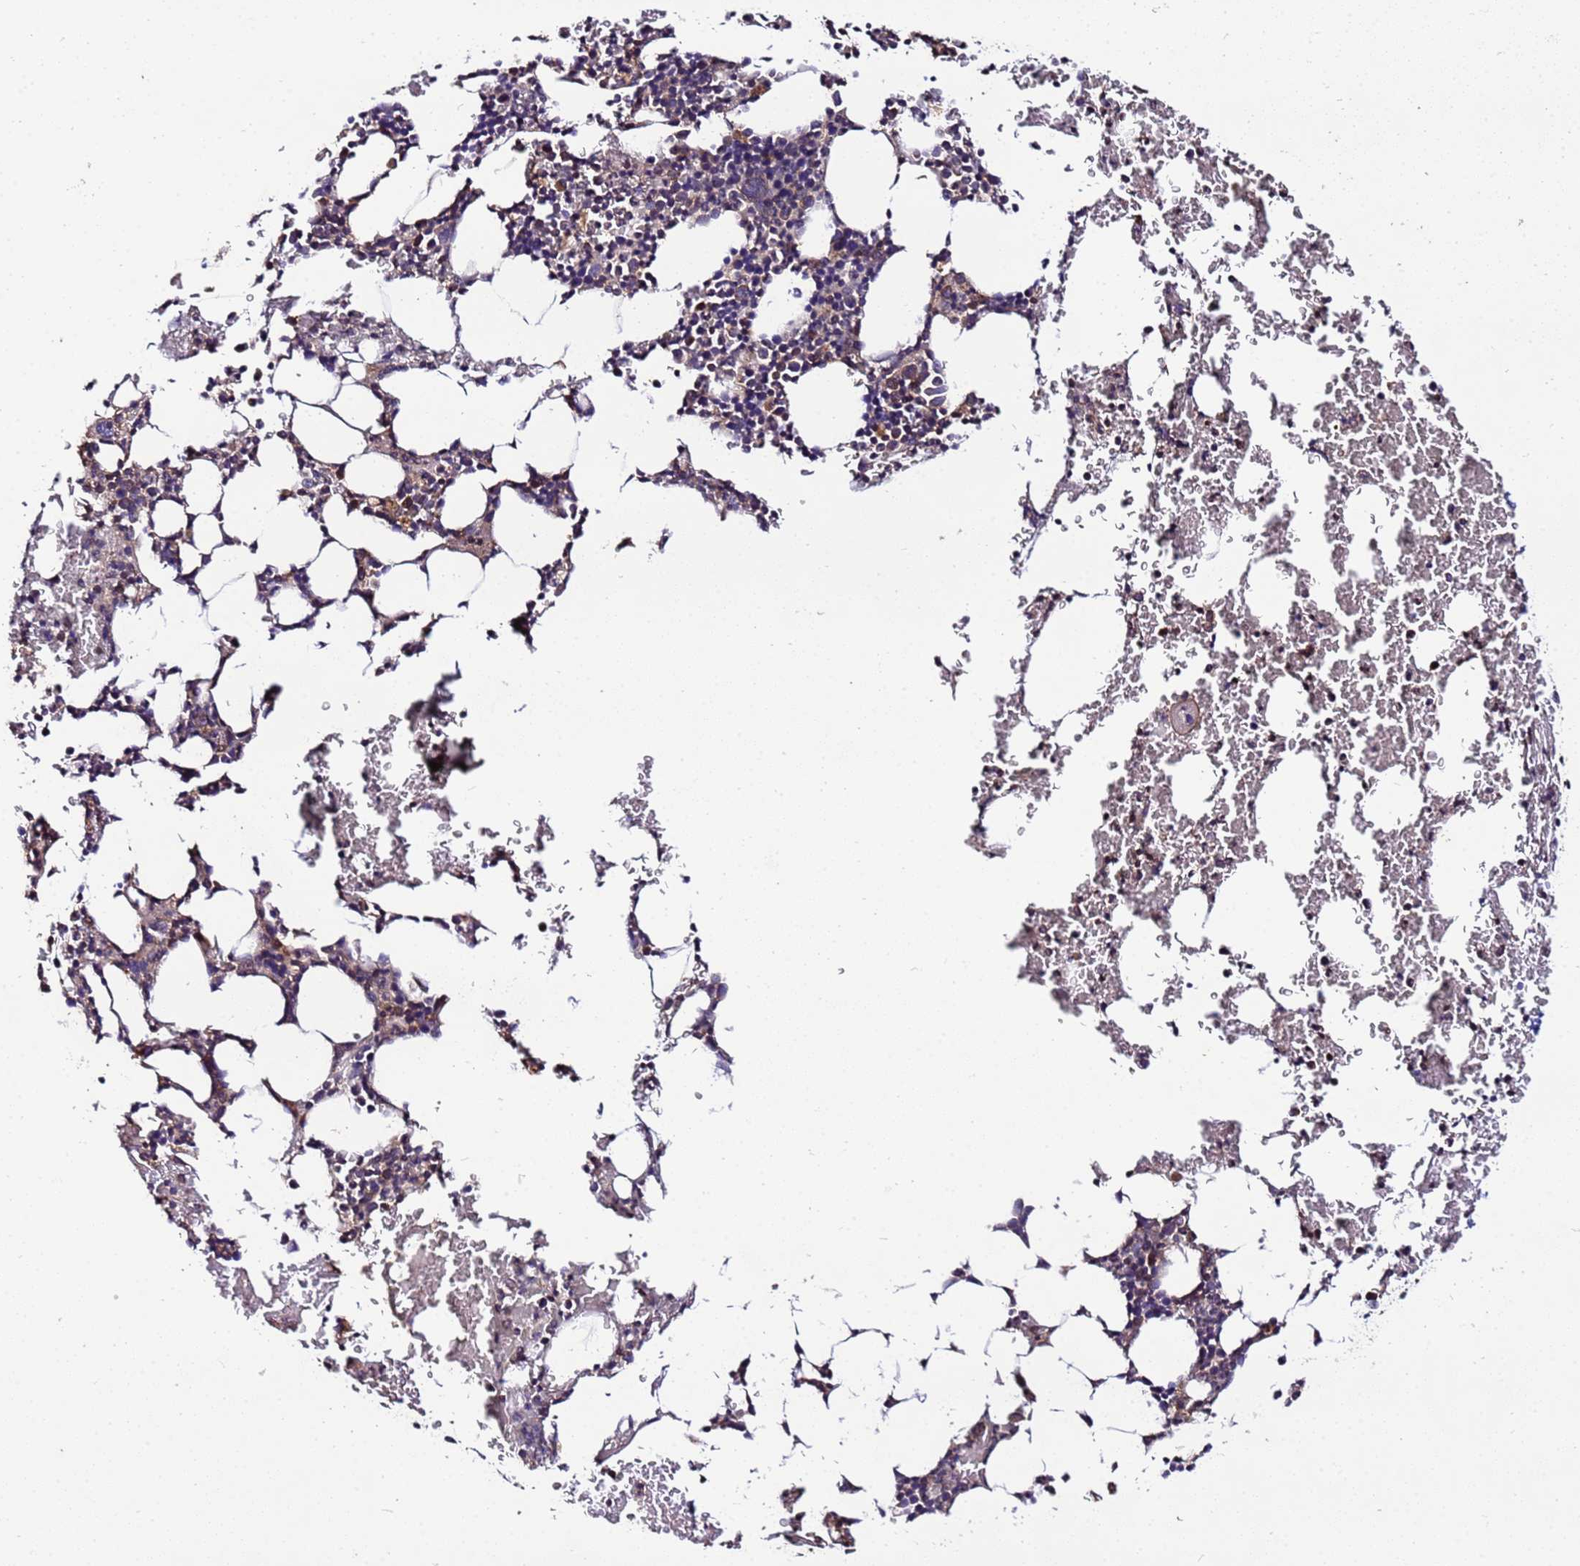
{"staining": {"intensity": "weak", "quantity": "25%-75%", "location": "cytoplasmic/membranous"}, "tissue": "bone marrow", "cell_type": "Hematopoietic cells", "image_type": "normal", "snomed": [{"axis": "morphology", "description": "Normal tissue, NOS"}, {"axis": "morphology", "description": "Inflammation, NOS"}, {"axis": "topography", "description": "Bone marrow"}], "caption": "Protein expression analysis of benign human bone marrow reveals weak cytoplasmic/membranous expression in approximately 25%-75% of hematopoietic cells.", "gene": "GSPT2", "patient": {"sex": "male", "age": 41}}